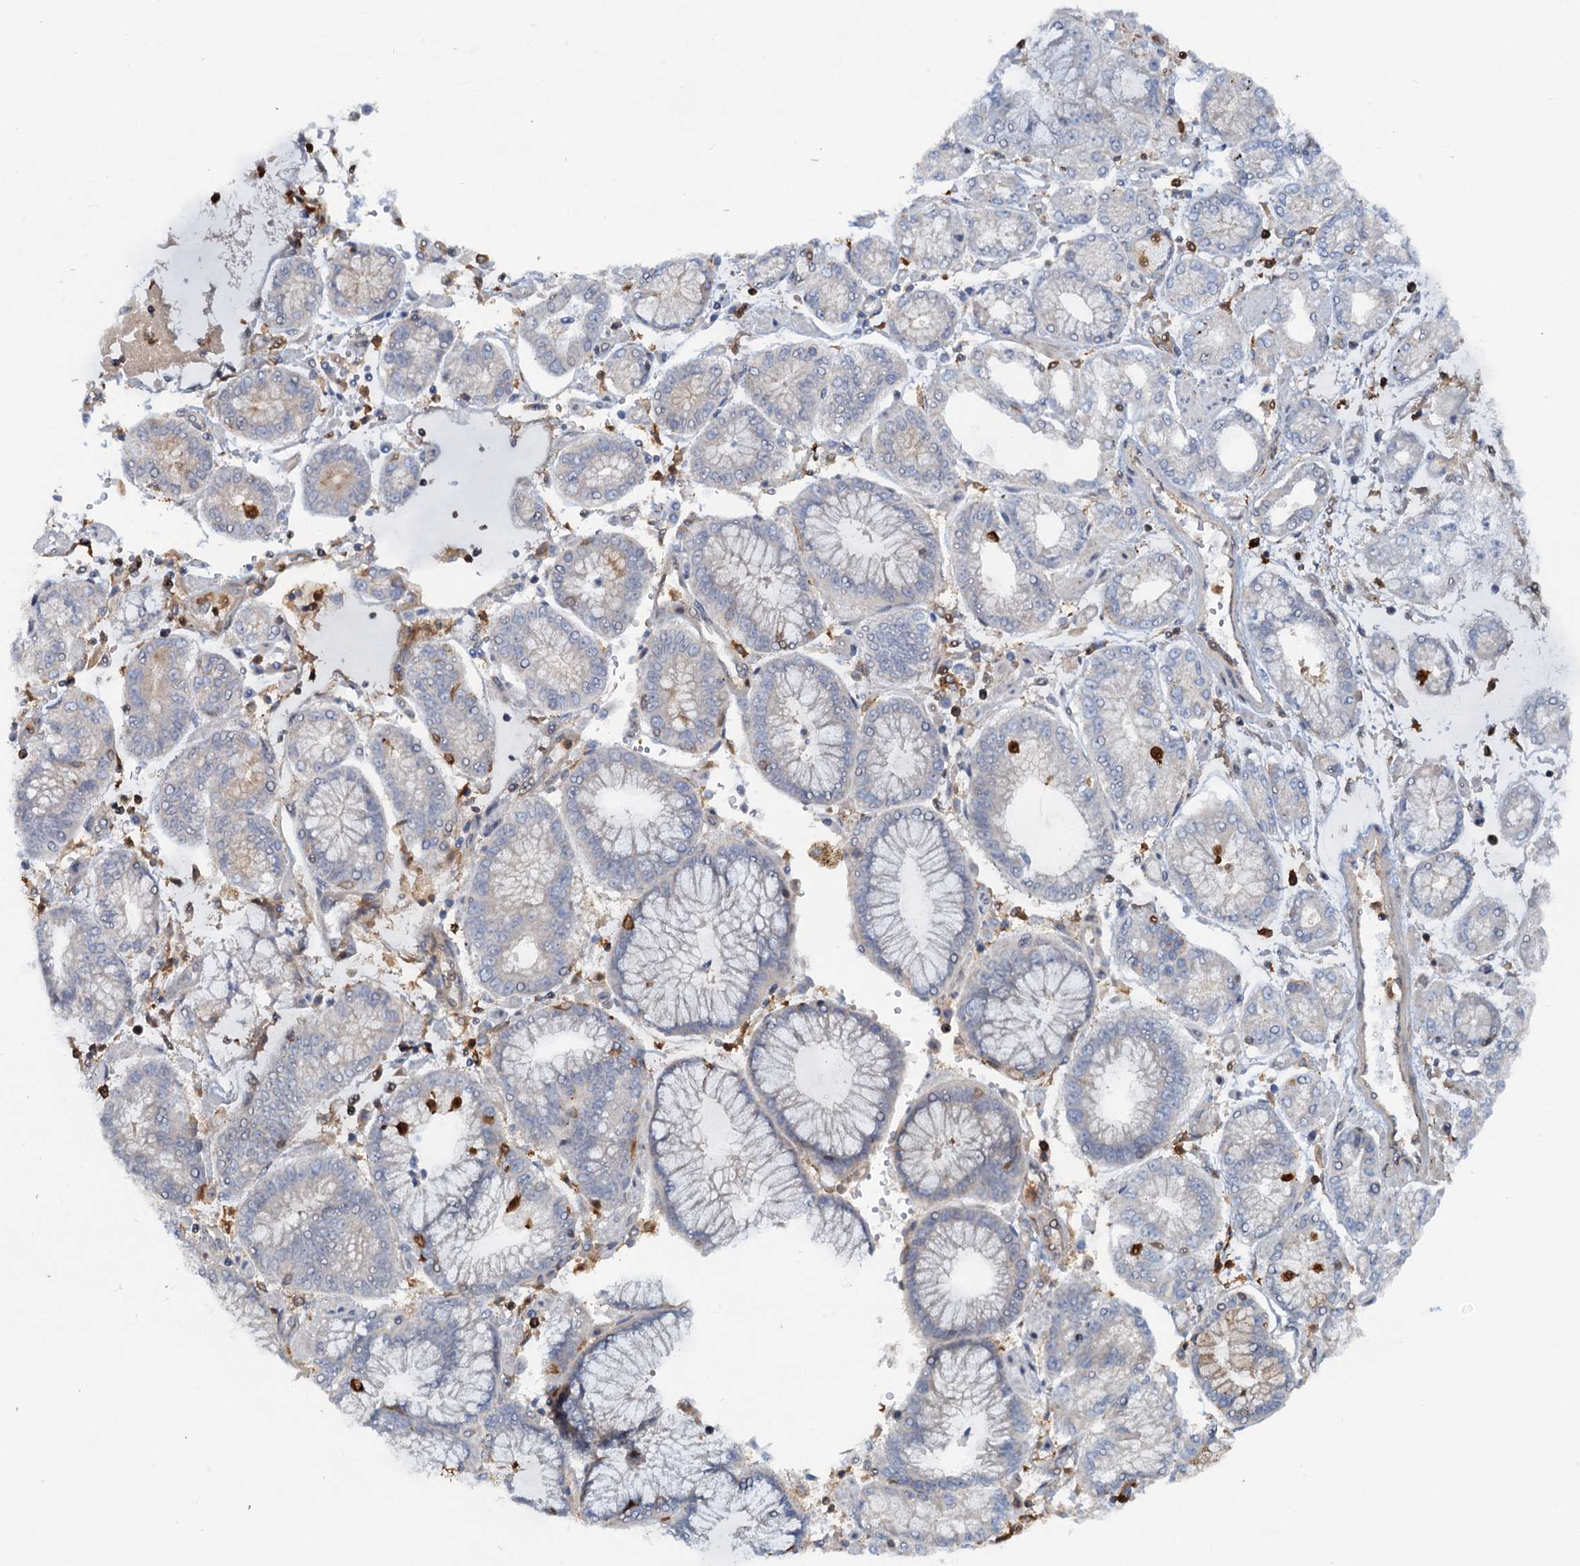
{"staining": {"intensity": "negative", "quantity": "none", "location": "none"}, "tissue": "stomach cancer", "cell_type": "Tumor cells", "image_type": "cancer", "snomed": [{"axis": "morphology", "description": "Adenocarcinoma, NOS"}, {"axis": "topography", "description": "Stomach"}], "caption": "Immunohistochemistry of adenocarcinoma (stomach) exhibits no positivity in tumor cells. (DAB immunohistochemistry (IHC) with hematoxylin counter stain).", "gene": "ZNF609", "patient": {"sex": "male", "age": 76}}